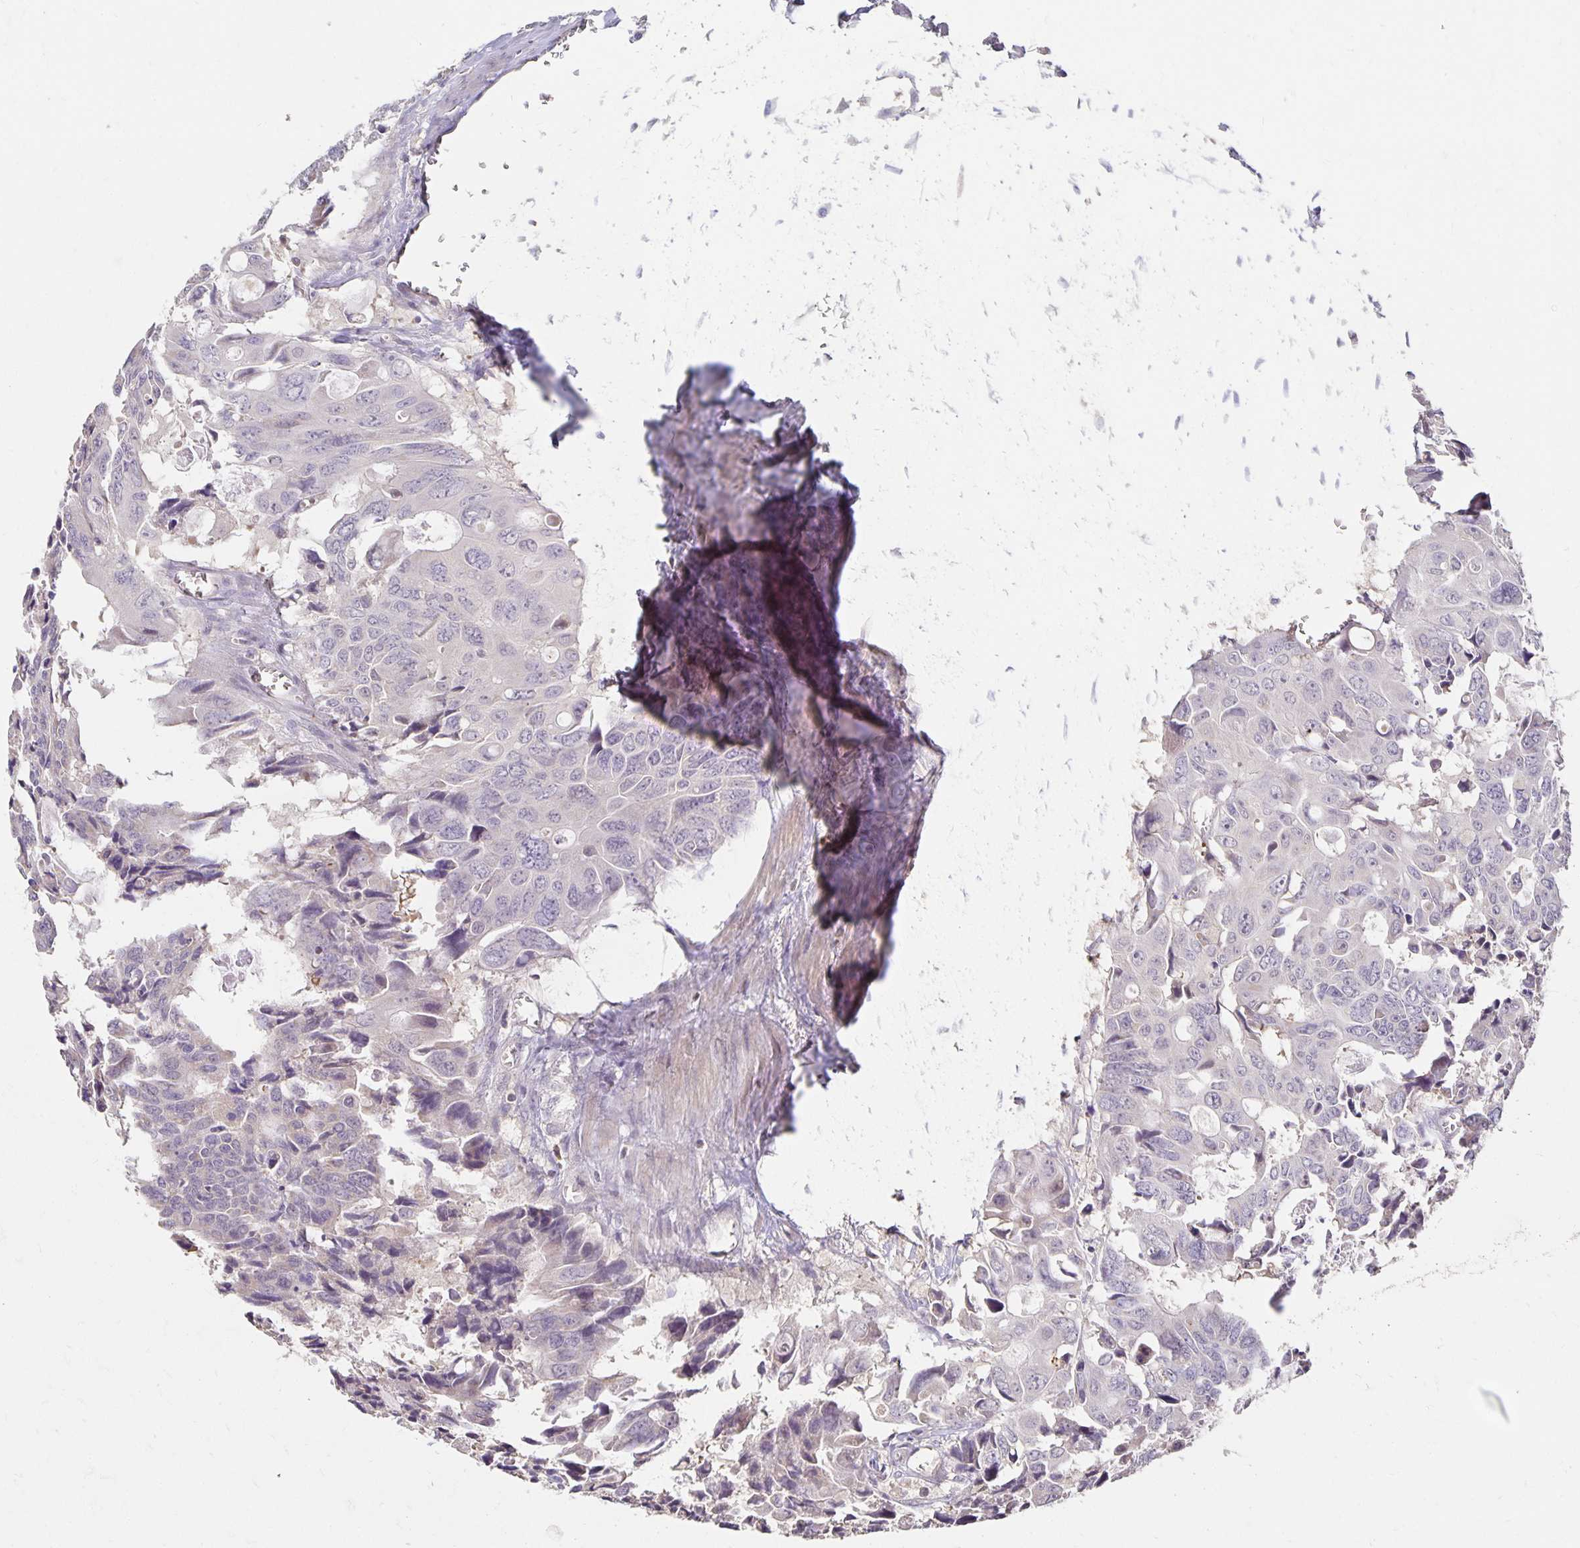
{"staining": {"intensity": "weak", "quantity": "<25%", "location": "cytoplasmic/membranous"}, "tissue": "colorectal cancer", "cell_type": "Tumor cells", "image_type": "cancer", "snomed": [{"axis": "morphology", "description": "Adenocarcinoma, NOS"}, {"axis": "topography", "description": "Rectum"}], "caption": "A high-resolution micrograph shows immunohistochemistry (IHC) staining of colorectal cancer, which shows no significant expression in tumor cells. (Brightfield microscopy of DAB (3,3'-diaminobenzidine) IHC at high magnification).", "gene": "CST6", "patient": {"sex": "male", "age": 76}}